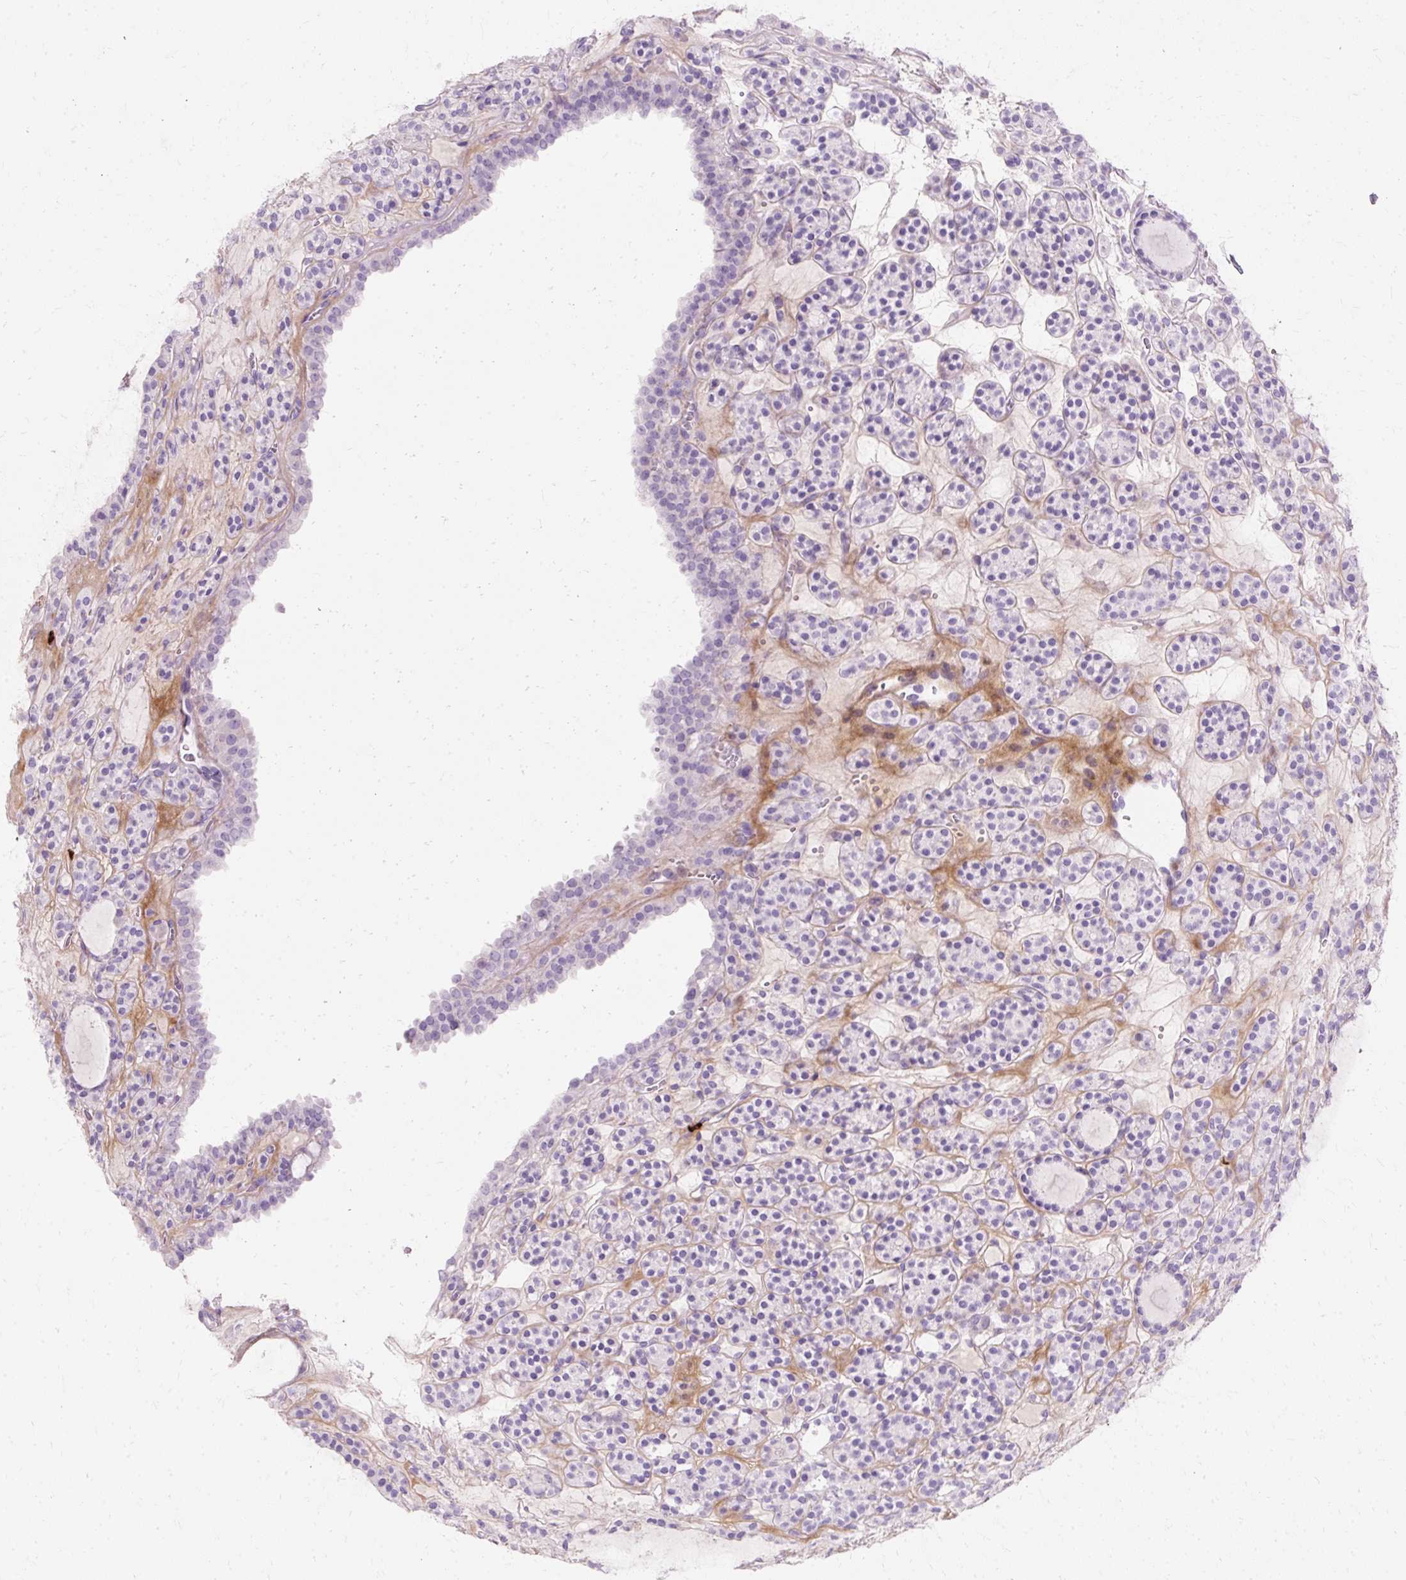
{"staining": {"intensity": "negative", "quantity": "none", "location": "none"}, "tissue": "thyroid cancer", "cell_type": "Tumor cells", "image_type": "cancer", "snomed": [{"axis": "morphology", "description": "Follicular adenoma carcinoma, NOS"}, {"axis": "topography", "description": "Thyroid gland"}], "caption": "High magnification brightfield microscopy of thyroid follicular adenoma carcinoma stained with DAB (3,3'-diaminobenzidine) (brown) and counterstained with hematoxylin (blue): tumor cells show no significant expression.", "gene": "DEFA1", "patient": {"sex": "female", "age": 63}}